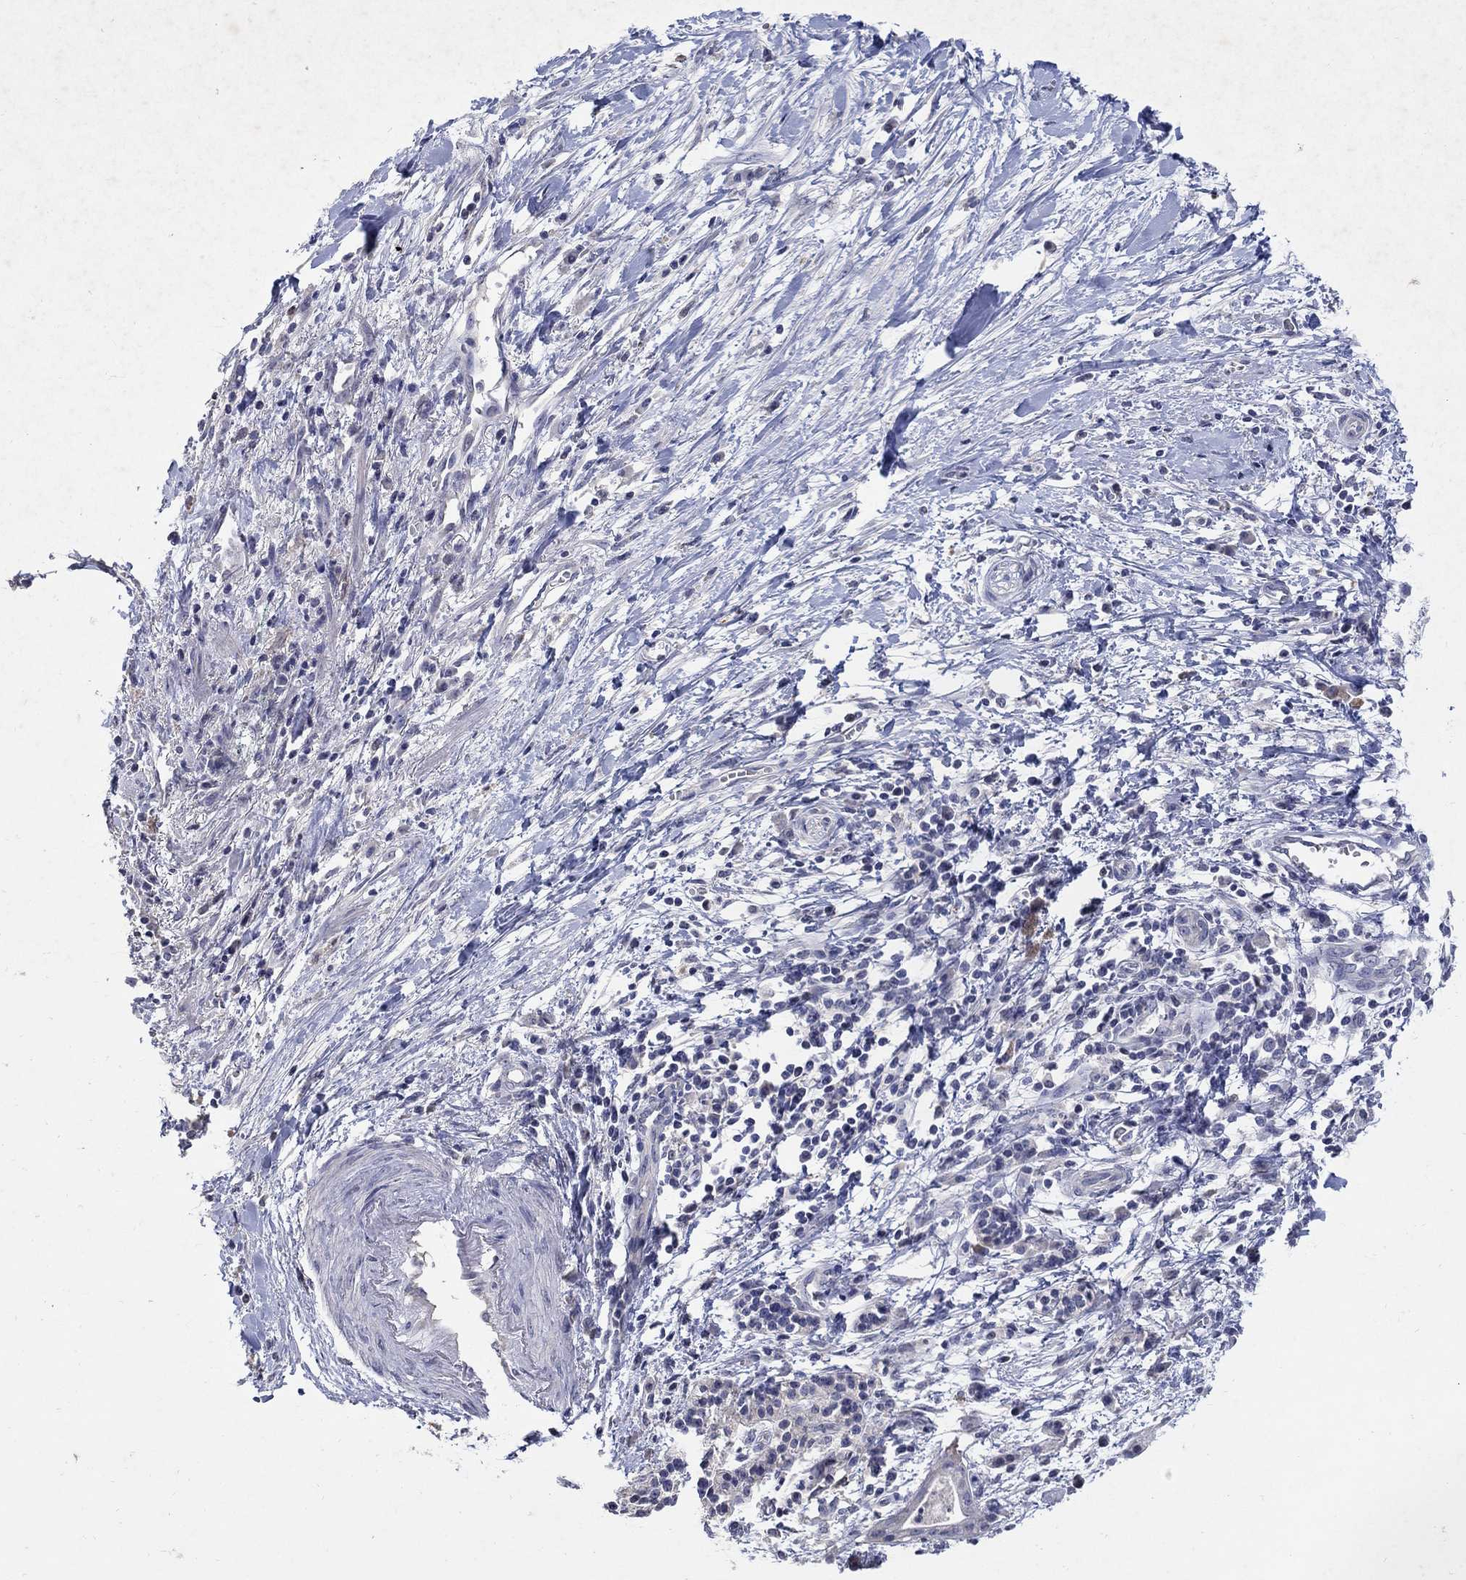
{"staining": {"intensity": "negative", "quantity": "none", "location": "none"}, "tissue": "pancreatic cancer", "cell_type": "Tumor cells", "image_type": "cancer", "snomed": [{"axis": "morphology", "description": "Normal tissue, NOS"}, {"axis": "morphology", "description": "Adenocarcinoma, NOS"}, {"axis": "topography", "description": "Lymph node"}, {"axis": "topography", "description": "Pancreas"}], "caption": "There is no significant expression in tumor cells of pancreatic cancer.", "gene": "CETN1", "patient": {"sex": "female", "age": 58}}